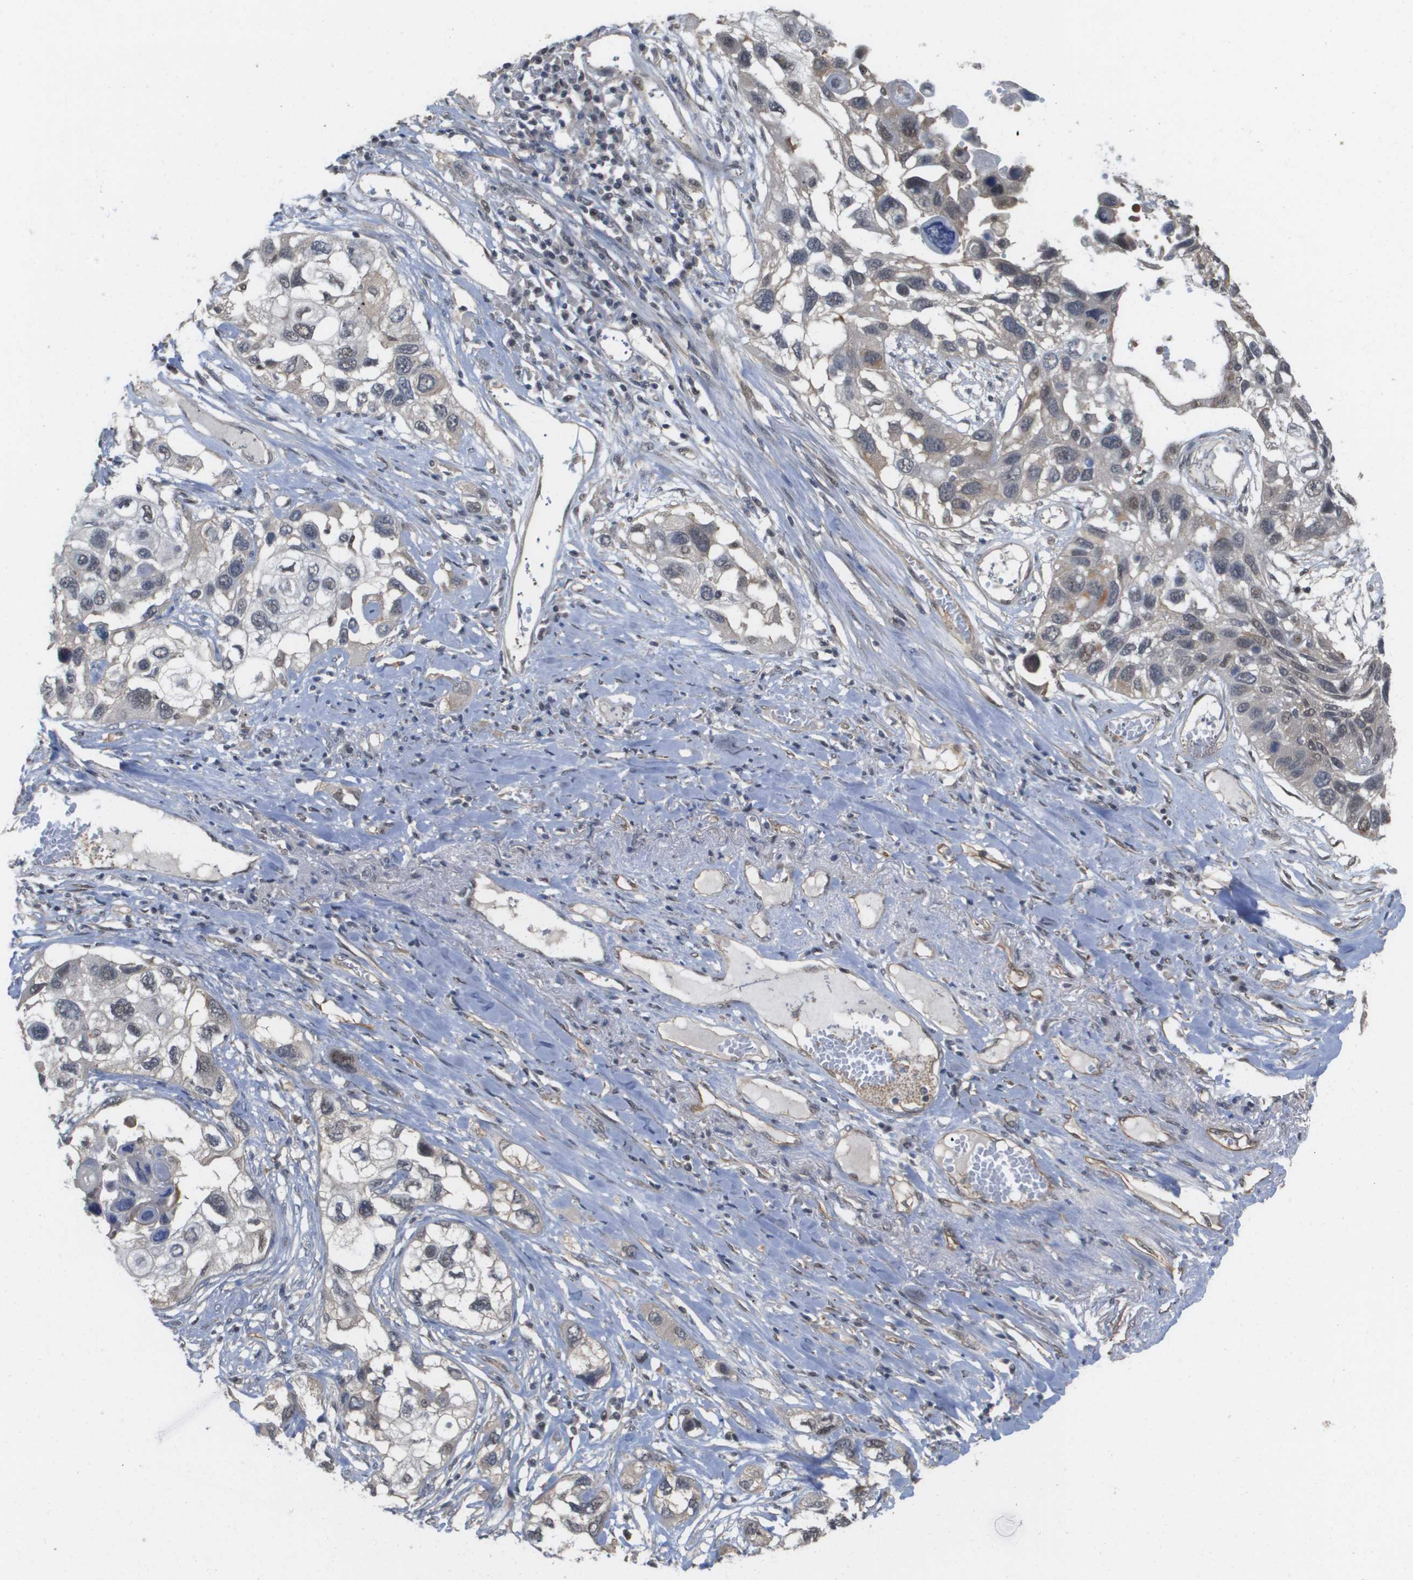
{"staining": {"intensity": "negative", "quantity": "none", "location": "none"}, "tissue": "lung cancer", "cell_type": "Tumor cells", "image_type": "cancer", "snomed": [{"axis": "morphology", "description": "Squamous cell carcinoma, NOS"}, {"axis": "topography", "description": "Lung"}], "caption": "IHC photomicrograph of neoplastic tissue: human lung cancer (squamous cell carcinoma) stained with DAB (3,3'-diaminobenzidine) displays no significant protein expression in tumor cells. (Stains: DAB (3,3'-diaminobenzidine) immunohistochemistry with hematoxylin counter stain, Microscopy: brightfield microscopy at high magnification).", "gene": "RNF112", "patient": {"sex": "male", "age": 71}}